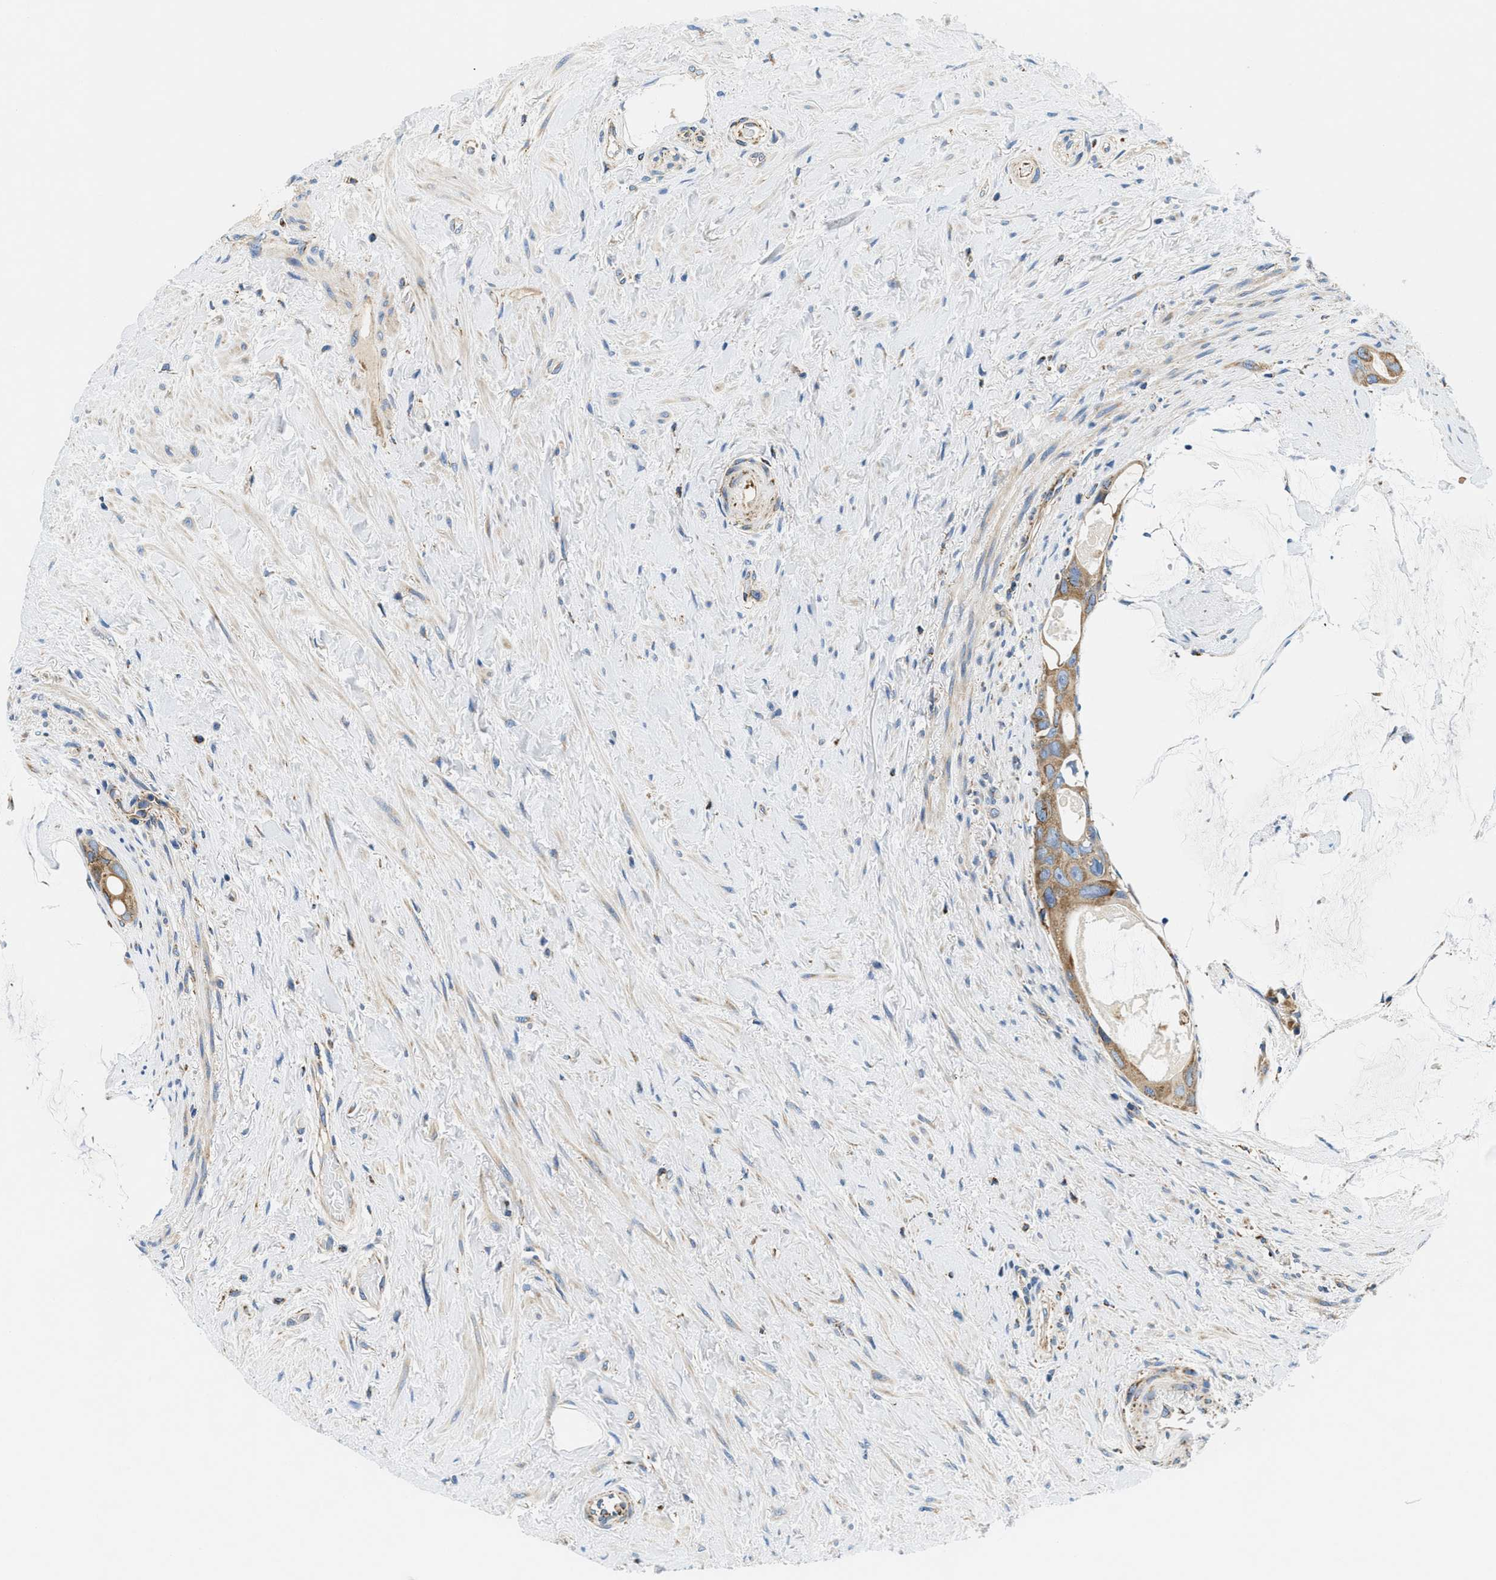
{"staining": {"intensity": "moderate", "quantity": ">75%", "location": "cytoplasmic/membranous"}, "tissue": "colorectal cancer", "cell_type": "Tumor cells", "image_type": "cancer", "snomed": [{"axis": "morphology", "description": "Adenocarcinoma, NOS"}, {"axis": "topography", "description": "Rectum"}], "caption": "Brown immunohistochemical staining in human colorectal cancer (adenocarcinoma) demonstrates moderate cytoplasmic/membranous positivity in about >75% of tumor cells.", "gene": "SAMD4B", "patient": {"sex": "male", "age": 51}}